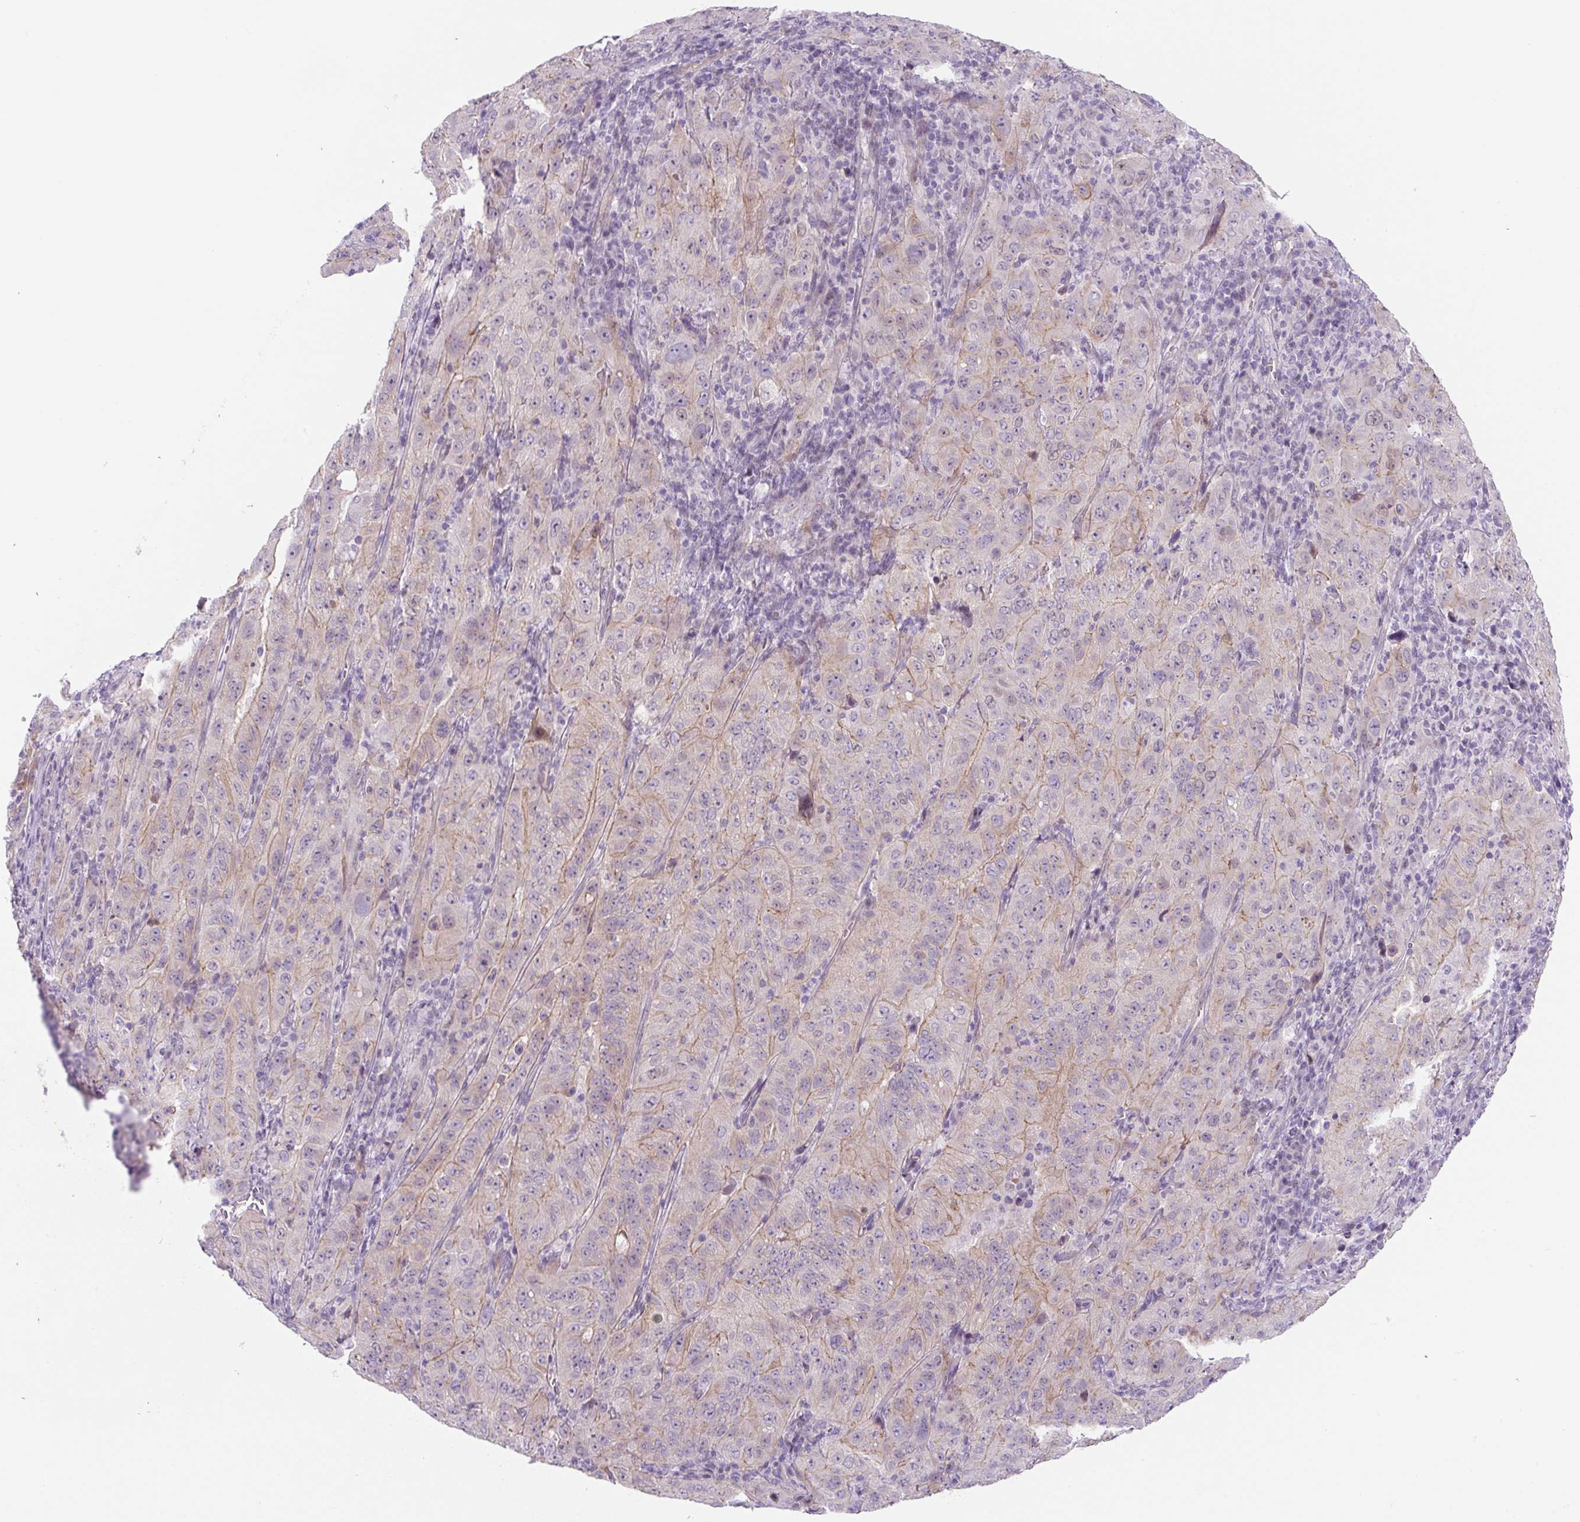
{"staining": {"intensity": "weak", "quantity": "<25%", "location": "cytoplasmic/membranous"}, "tissue": "pancreatic cancer", "cell_type": "Tumor cells", "image_type": "cancer", "snomed": [{"axis": "morphology", "description": "Adenocarcinoma, NOS"}, {"axis": "topography", "description": "Pancreas"}], "caption": "IHC histopathology image of neoplastic tissue: human pancreatic cancer (adenocarcinoma) stained with DAB displays no significant protein expression in tumor cells.", "gene": "ADAMTS19", "patient": {"sex": "male", "age": 63}}